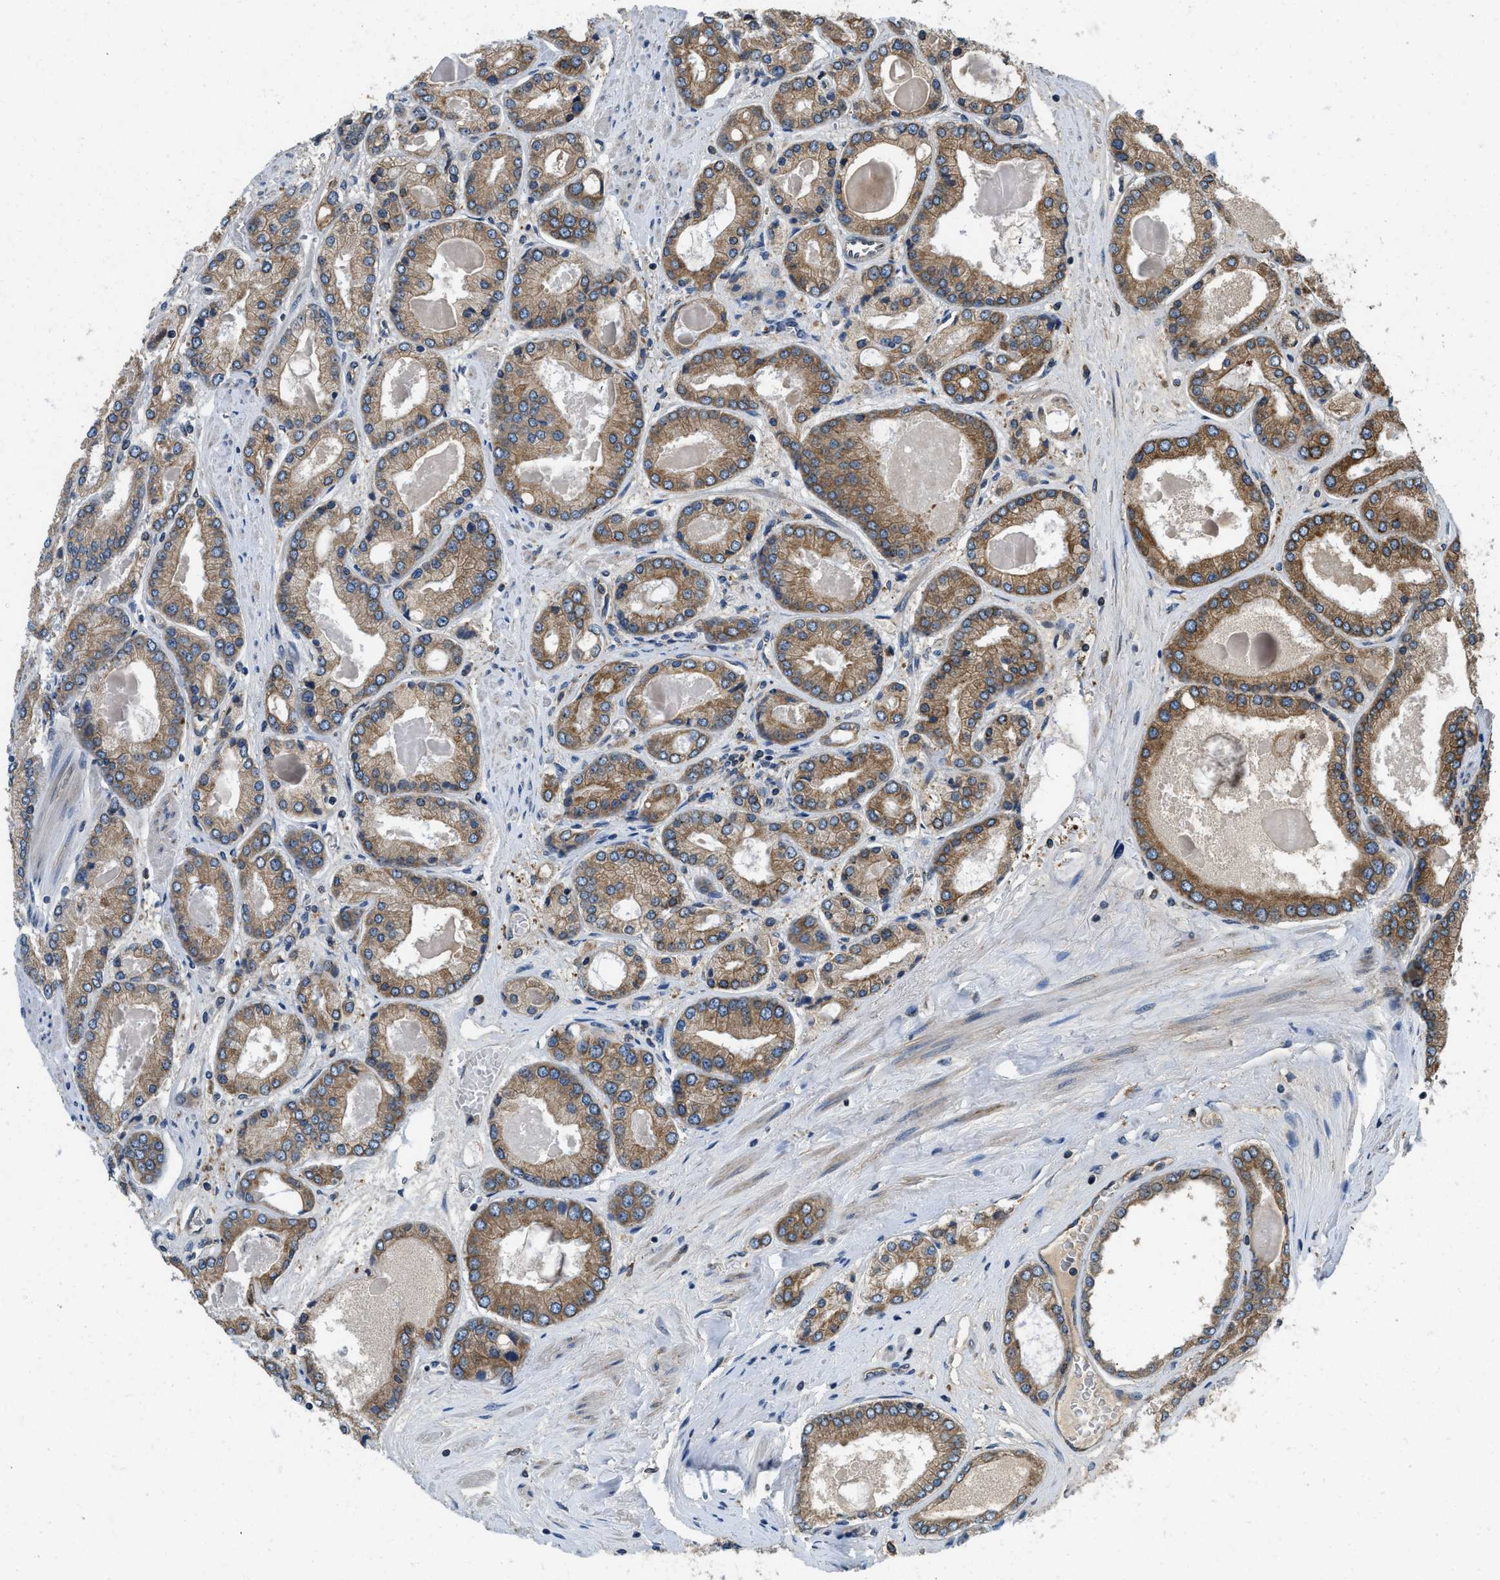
{"staining": {"intensity": "moderate", "quantity": ">75%", "location": "cytoplasmic/membranous"}, "tissue": "prostate cancer", "cell_type": "Tumor cells", "image_type": "cancer", "snomed": [{"axis": "morphology", "description": "Adenocarcinoma, High grade"}, {"axis": "topography", "description": "Prostate"}], "caption": "Prostate cancer was stained to show a protein in brown. There is medium levels of moderate cytoplasmic/membranous positivity in about >75% of tumor cells. The staining was performed using DAB to visualize the protein expression in brown, while the nuclei were stained in blue with hematoxylin (Magnification: 20x).", "gene": "BCAP31", "patient": {"sex": "male", "age": 59}}